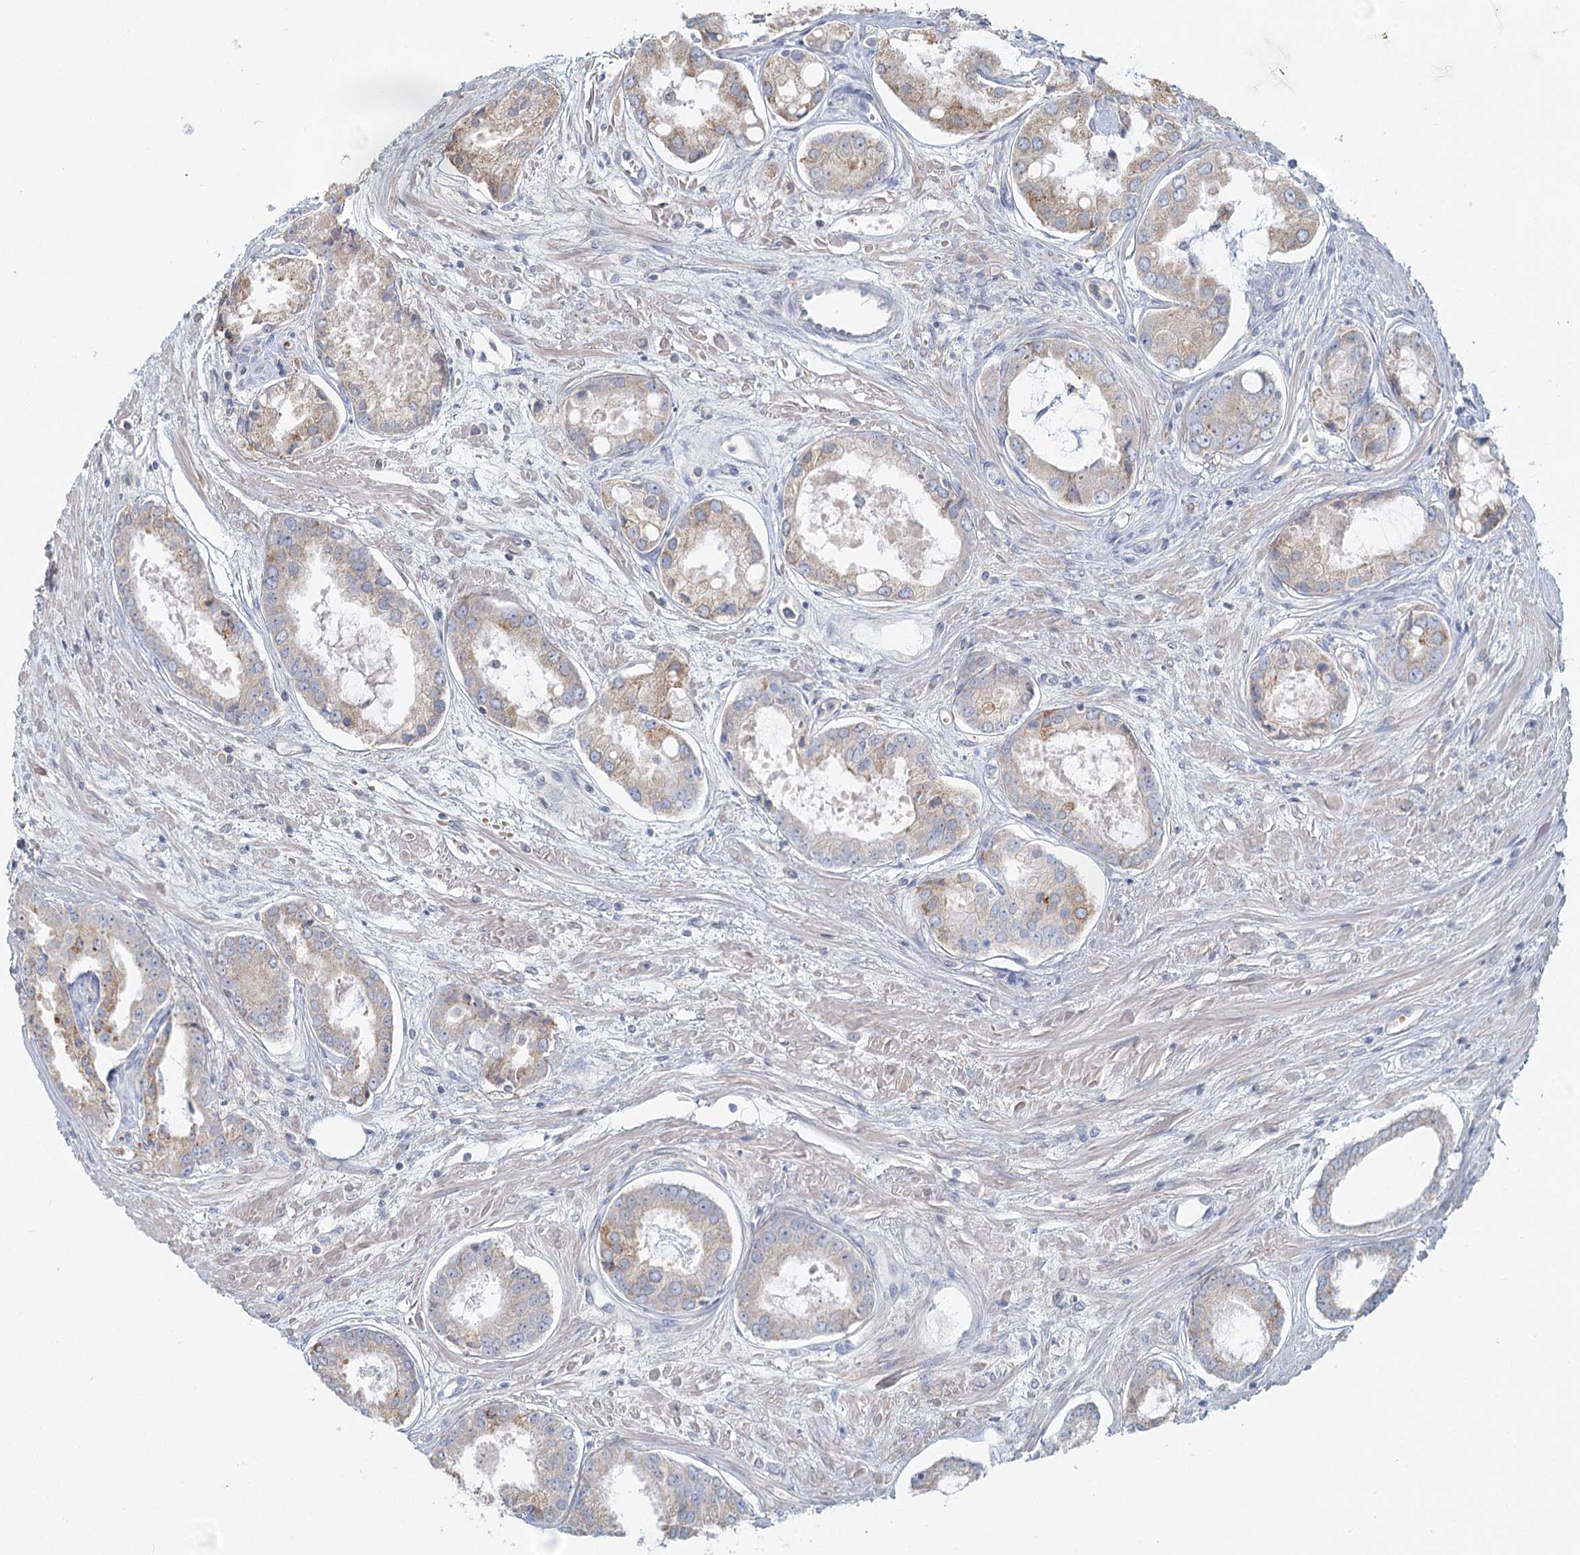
{"staining": {"intensity": "weak", "quantity": "<25%", "location": "cytoplasmic/membranous"}, "tissue": "prostate cancer", "cell_type": "Tumor cells", "image_type": "cancer", "snomed": [{"axis": "morphology", "description": "Adenocarcinoma, Low grade"}, {"axis": "topography", "description": "Prostate"}], "caption": "This is an immunohistochemistry photomicrograph of low-grade adenocarcinoma (prostate). There is no positivity in tumor cells.", "gene": "ANKRD16", "patient": {"sex": "male", "age": 68}}